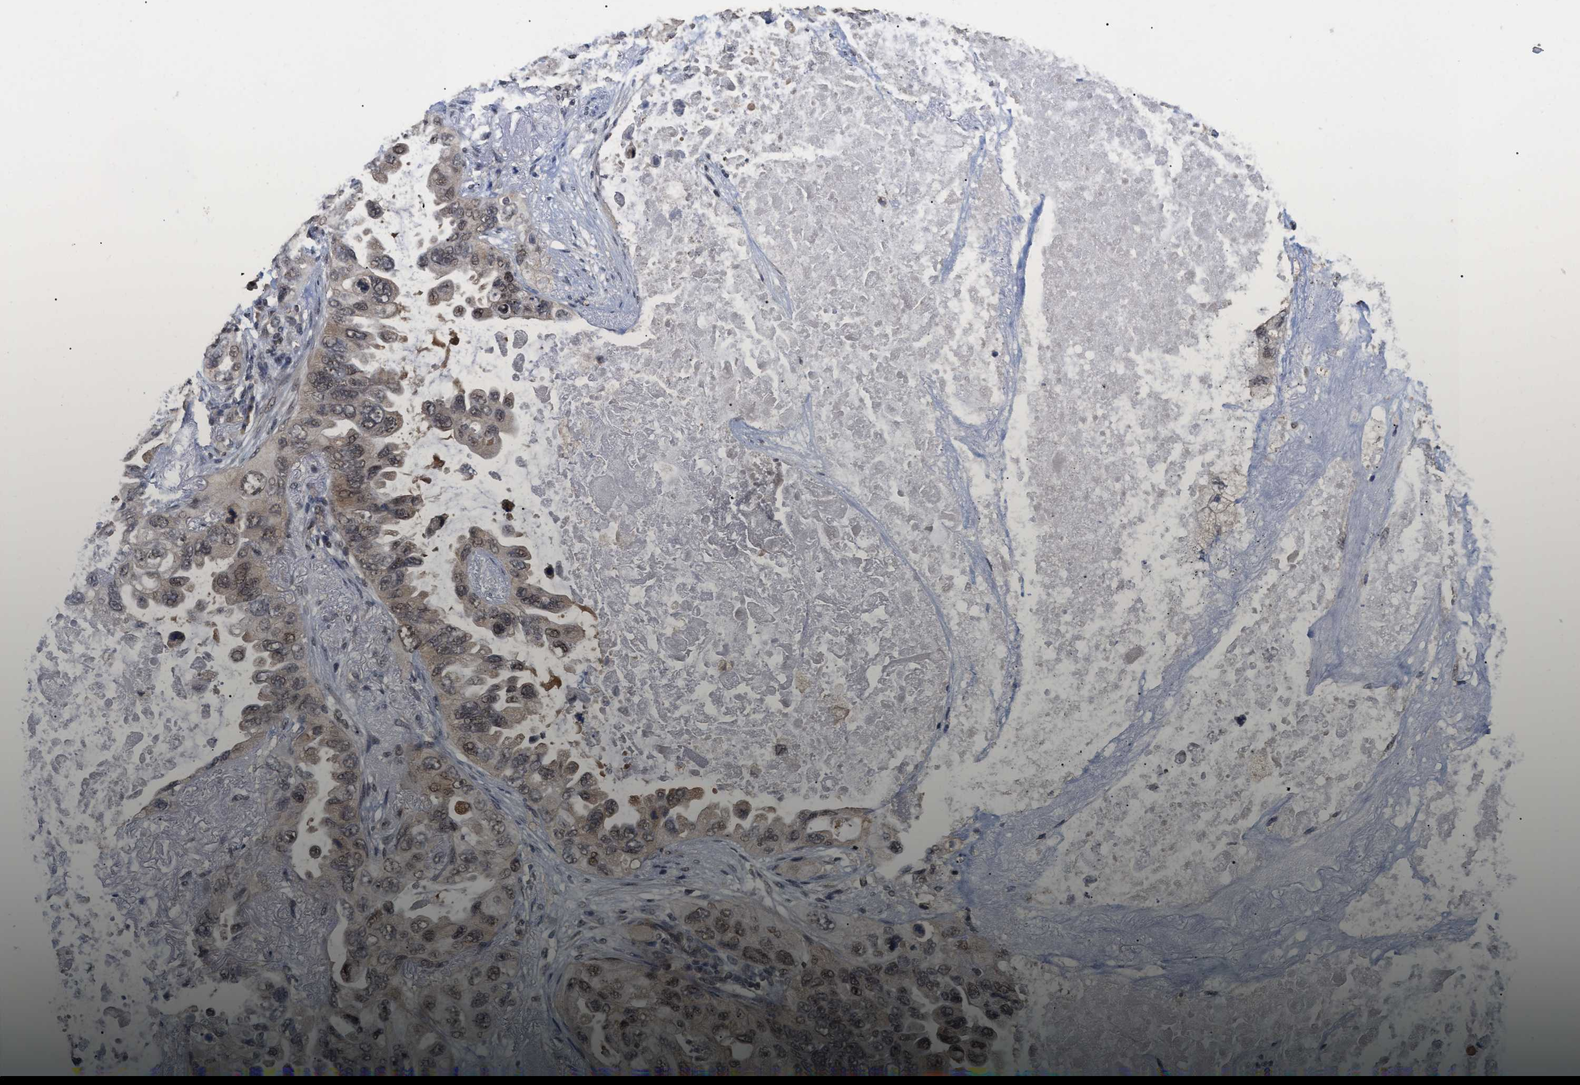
{"staining": {"intensity": "weak", "quantity": ">75%", "location": "cytoplasmic/membranous,nuclear"}, "tissue": "lung cancer", "cell_type": "Tumor cells", "image_type": "cancer", "snomed": [{"axis": "morphology", "description": "Squamous cell carcinoma, NOS"}, {"axis": "topography", "description": "Lung"}], "caption": "A brown stain labels weak cytoplasmic/membranous and nuclear staining of a protein in lung cancer (squamous cell carcinoma) tumor cells. The protein of interest is stained brown, and the nuclei are stained in blue (DAB (3,3'-diaminobenzidine) IHC with brightfield microscopy, high magnification).", "gene": "JAZF1", "patient": {"sex": "female", "age": 73}}